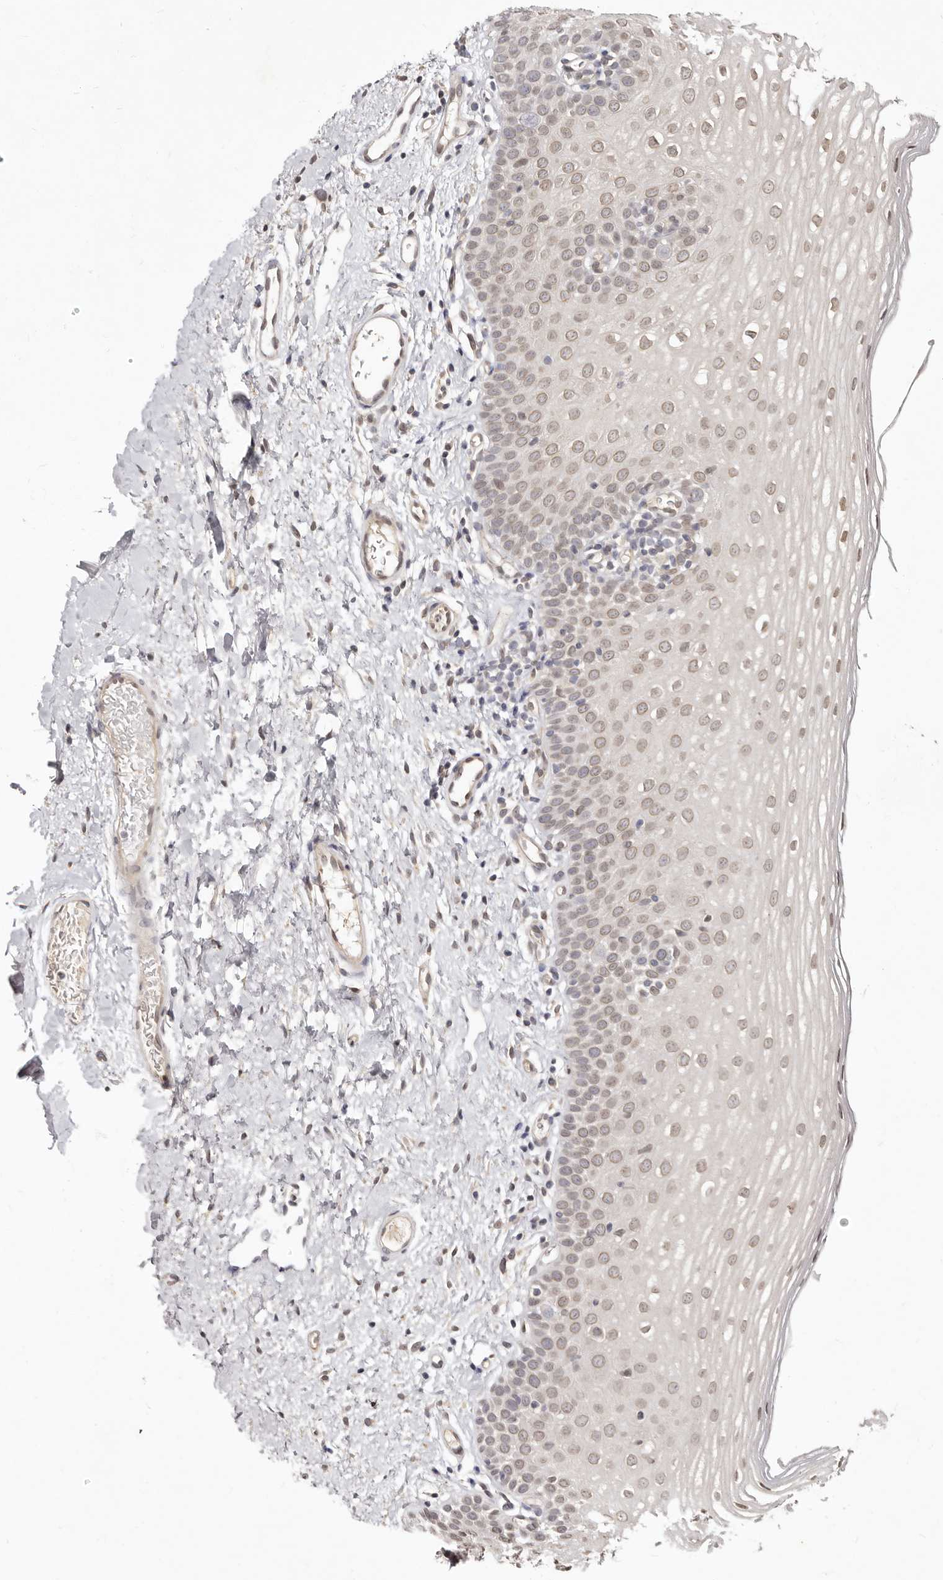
{"staining": {"intensity": "weak", "quantity": "25%-75%", "location": "cytoplasmic/membranous,nuclear"}, "tissue": "oral mucosa", "cell_type": "Squamous epithelial cells", "image_type": "normal", "snomed": [{"axis": "morphology", "description": "Normal tissue, NOS"}, {"axis": "topography", "description": "Oral tissue"}], "caption": "Brown immunohistochemical staining in normal human oral mucosa exhibits weak cytoplasmic/membranous,nuclear positivity in about 25%-75% of squamous epithelial cells. (DAB IHC, brown staining for protein, blue staining for nuclei).", "gene": "LCORL", "patient": {"sex": "female", "age": 56}}